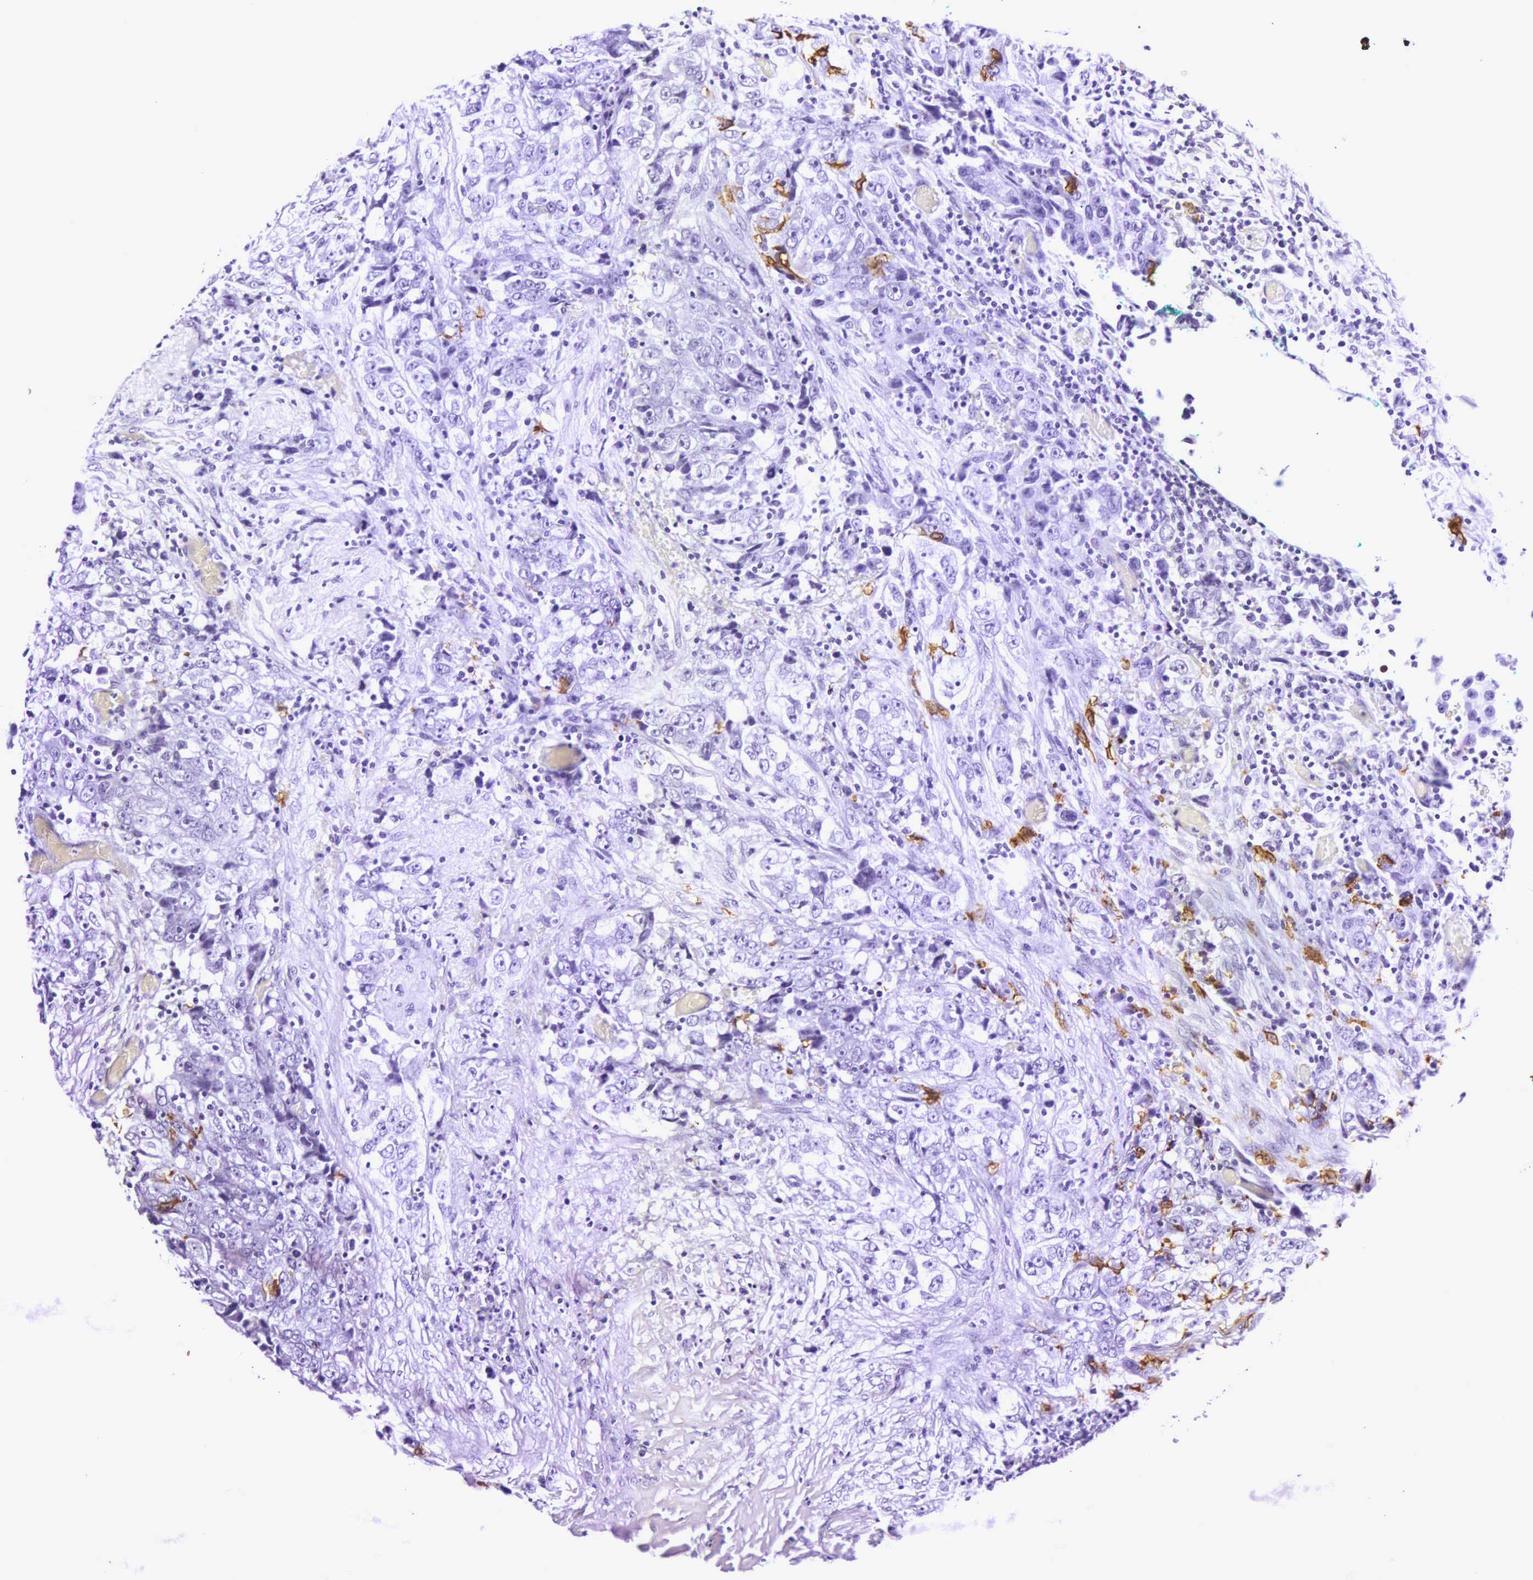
{"staining": {"intensity": "negative", "quantity": "none", "location": "none"}, "tissue": "lung cancer", "cell_type": "Tumor cells", "image_type": "cancer", "snomed": [{"axis": "morphology", "description": "Squamous cell carcinoma, NOS"}, {"axis": "topography", "description": "Lung"}], "caption": "An immunohistochemistry micrograph of squamous cell carcinoma (lung) is shown. There is no staining in tumor cells of squamous cell carcinoma (lung).", "gene": "CD1A", "patient": {"sex": "male", "age": 64}}